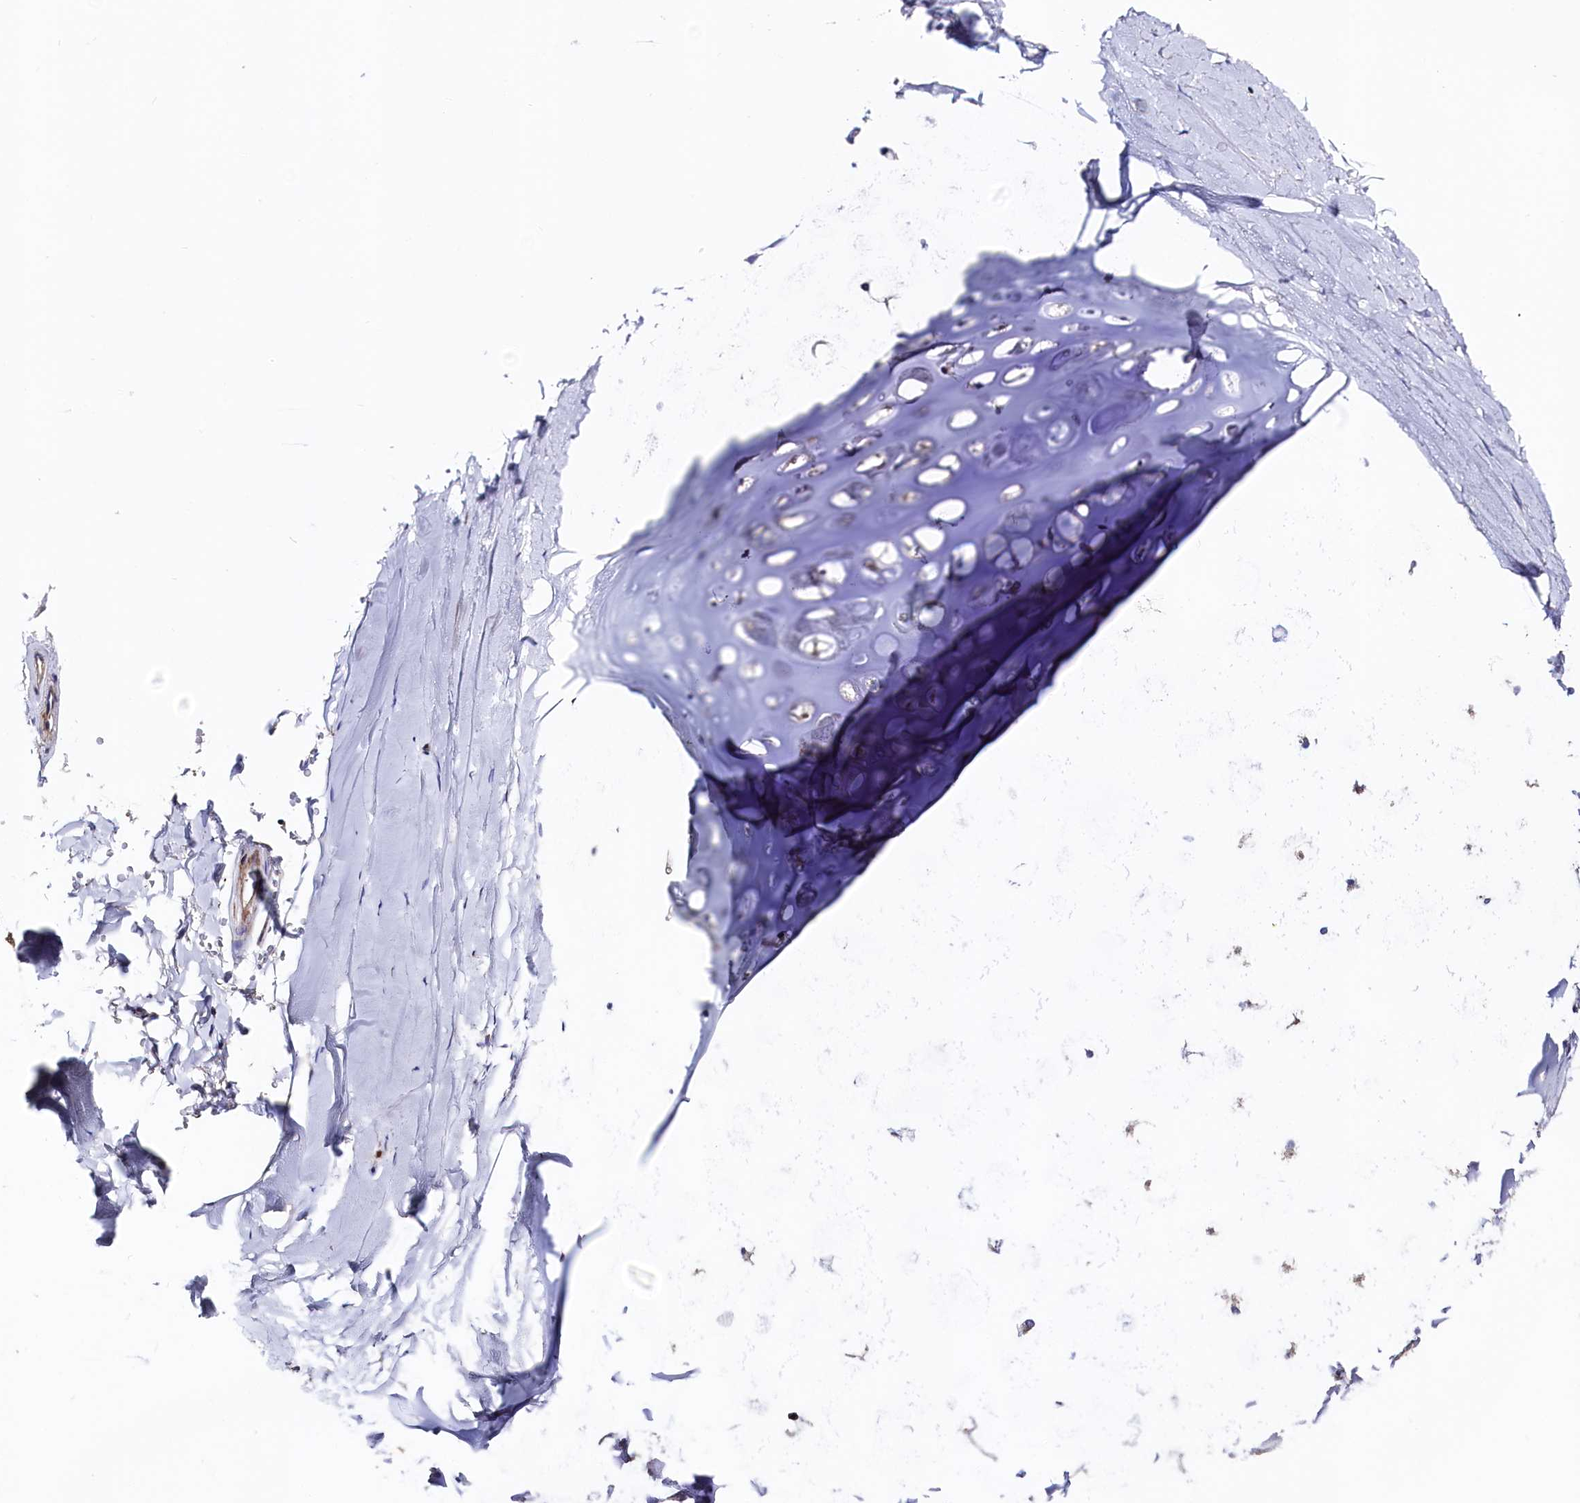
{"staining": {"intensity": "negative", "quantity": "none", "location": "none"}, "tissue": "adipose tissue", "cell_type": "Adipocytes", "image_type": "normal", "snomed": [{"axis": "morphology", "description": "Normal tissue, NOS"}, {"axis": "topography", "description": "Lymph node"}, {"axis": "topography", "description": "Bronchus"}], "caption": "This is a micrograph of immunohistochemistry staining of benign adipose tissue, which shows no expression in adipocytes. (DAB (3,3'-diaminobenzidine) immunohistochemistry (IHC), high magnification).", "gene": "WNT8A", "patient": {"sex": "male", "age": 63}}